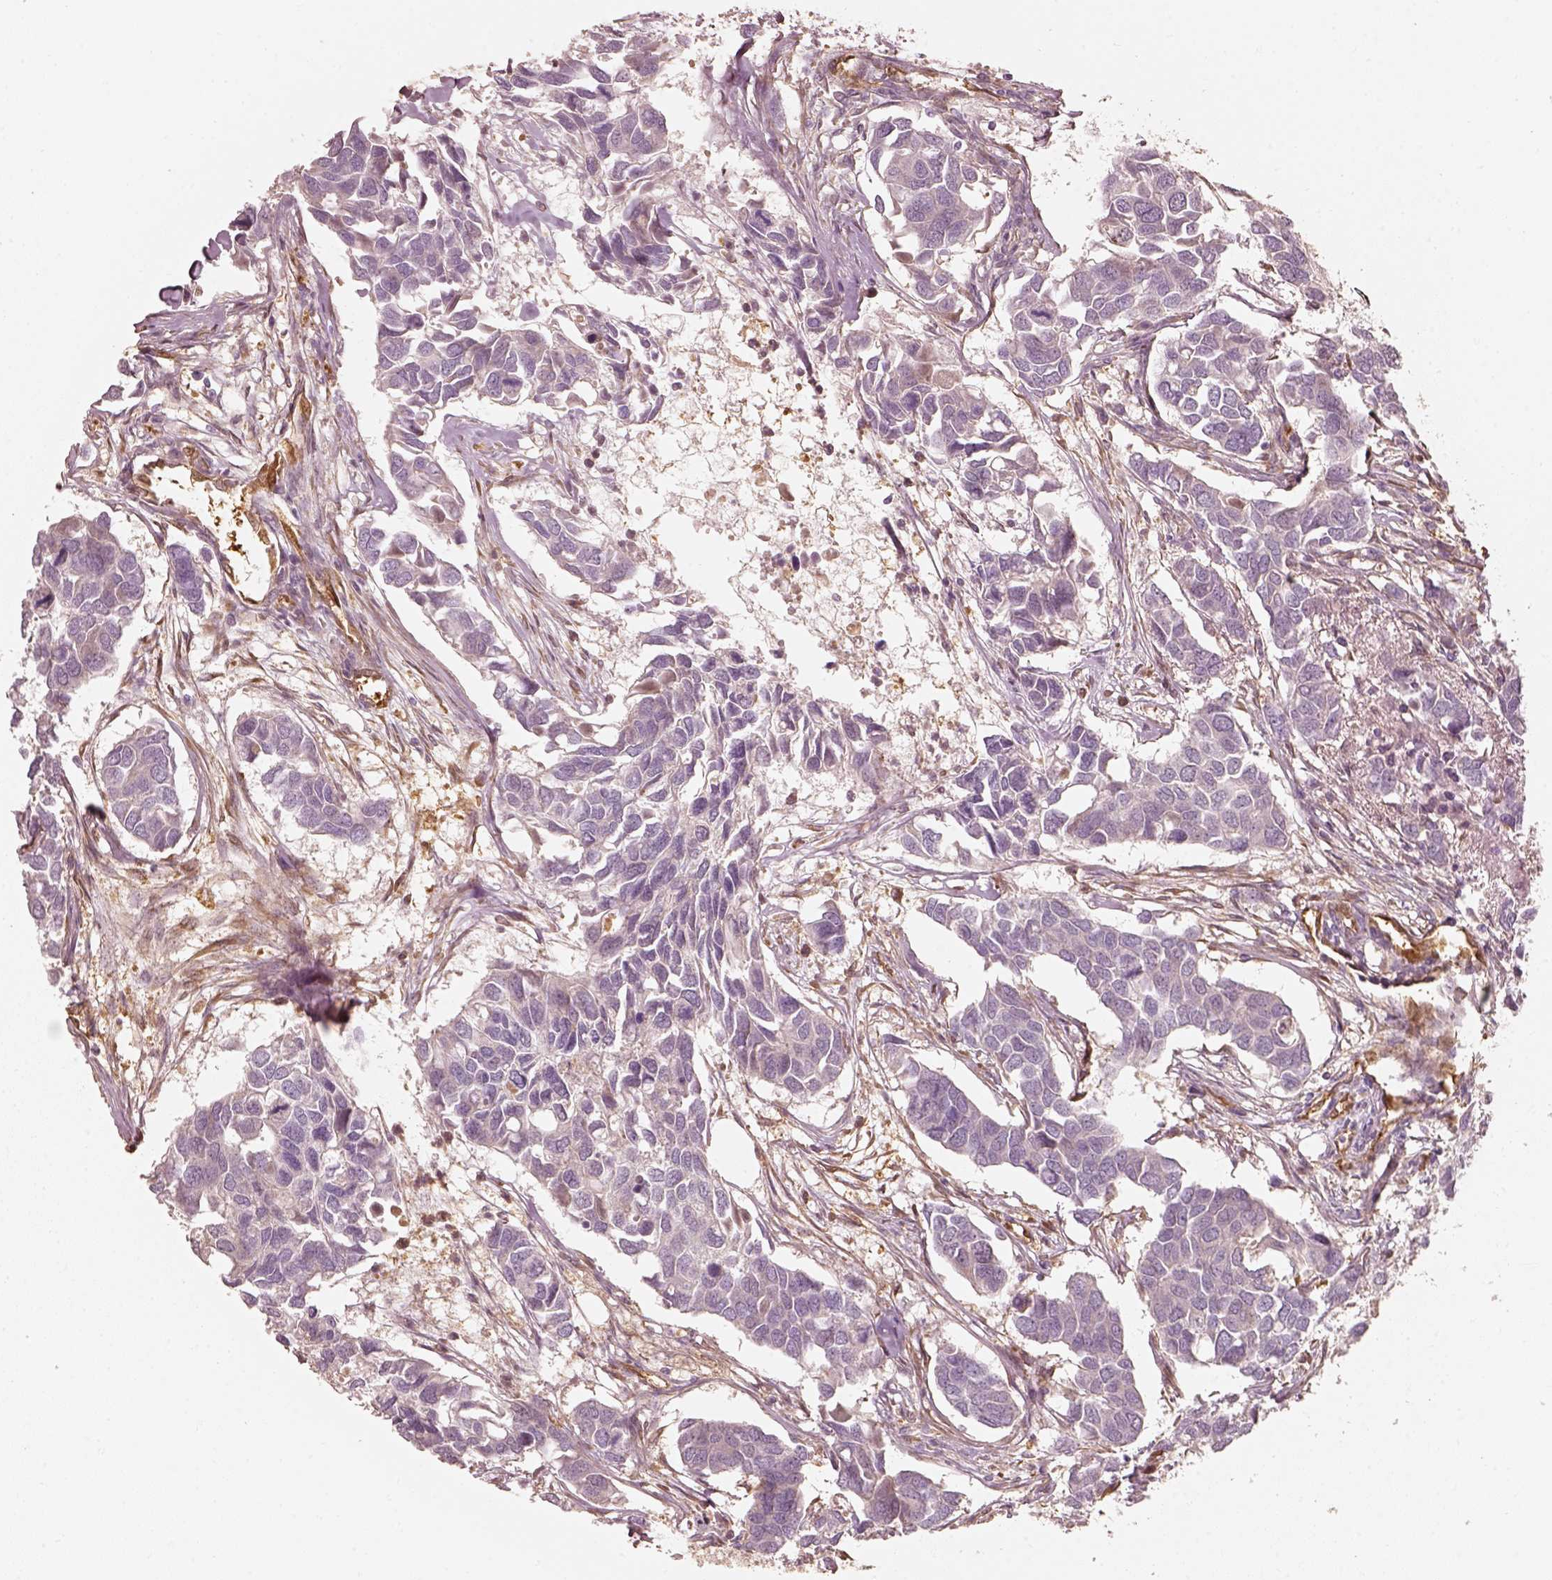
{"staining": {"intensity": "negative", "quantity": "none", "location": "none"}, "tissue": "breast cancer", "cell_type": "Tumor cells", "image_type": "cancer", "snomed": [{"axis": "morphology", "description": "Duct carcinoma"}, {"axis": "topography", "description": "Breast"}], "caption": "The histopathology image displays no significant staining in tumor cells of breast cancer (invasive ductal carcinoma).", "gene": "FSCN1", "patient": {"sex": "female", "age": 83}}